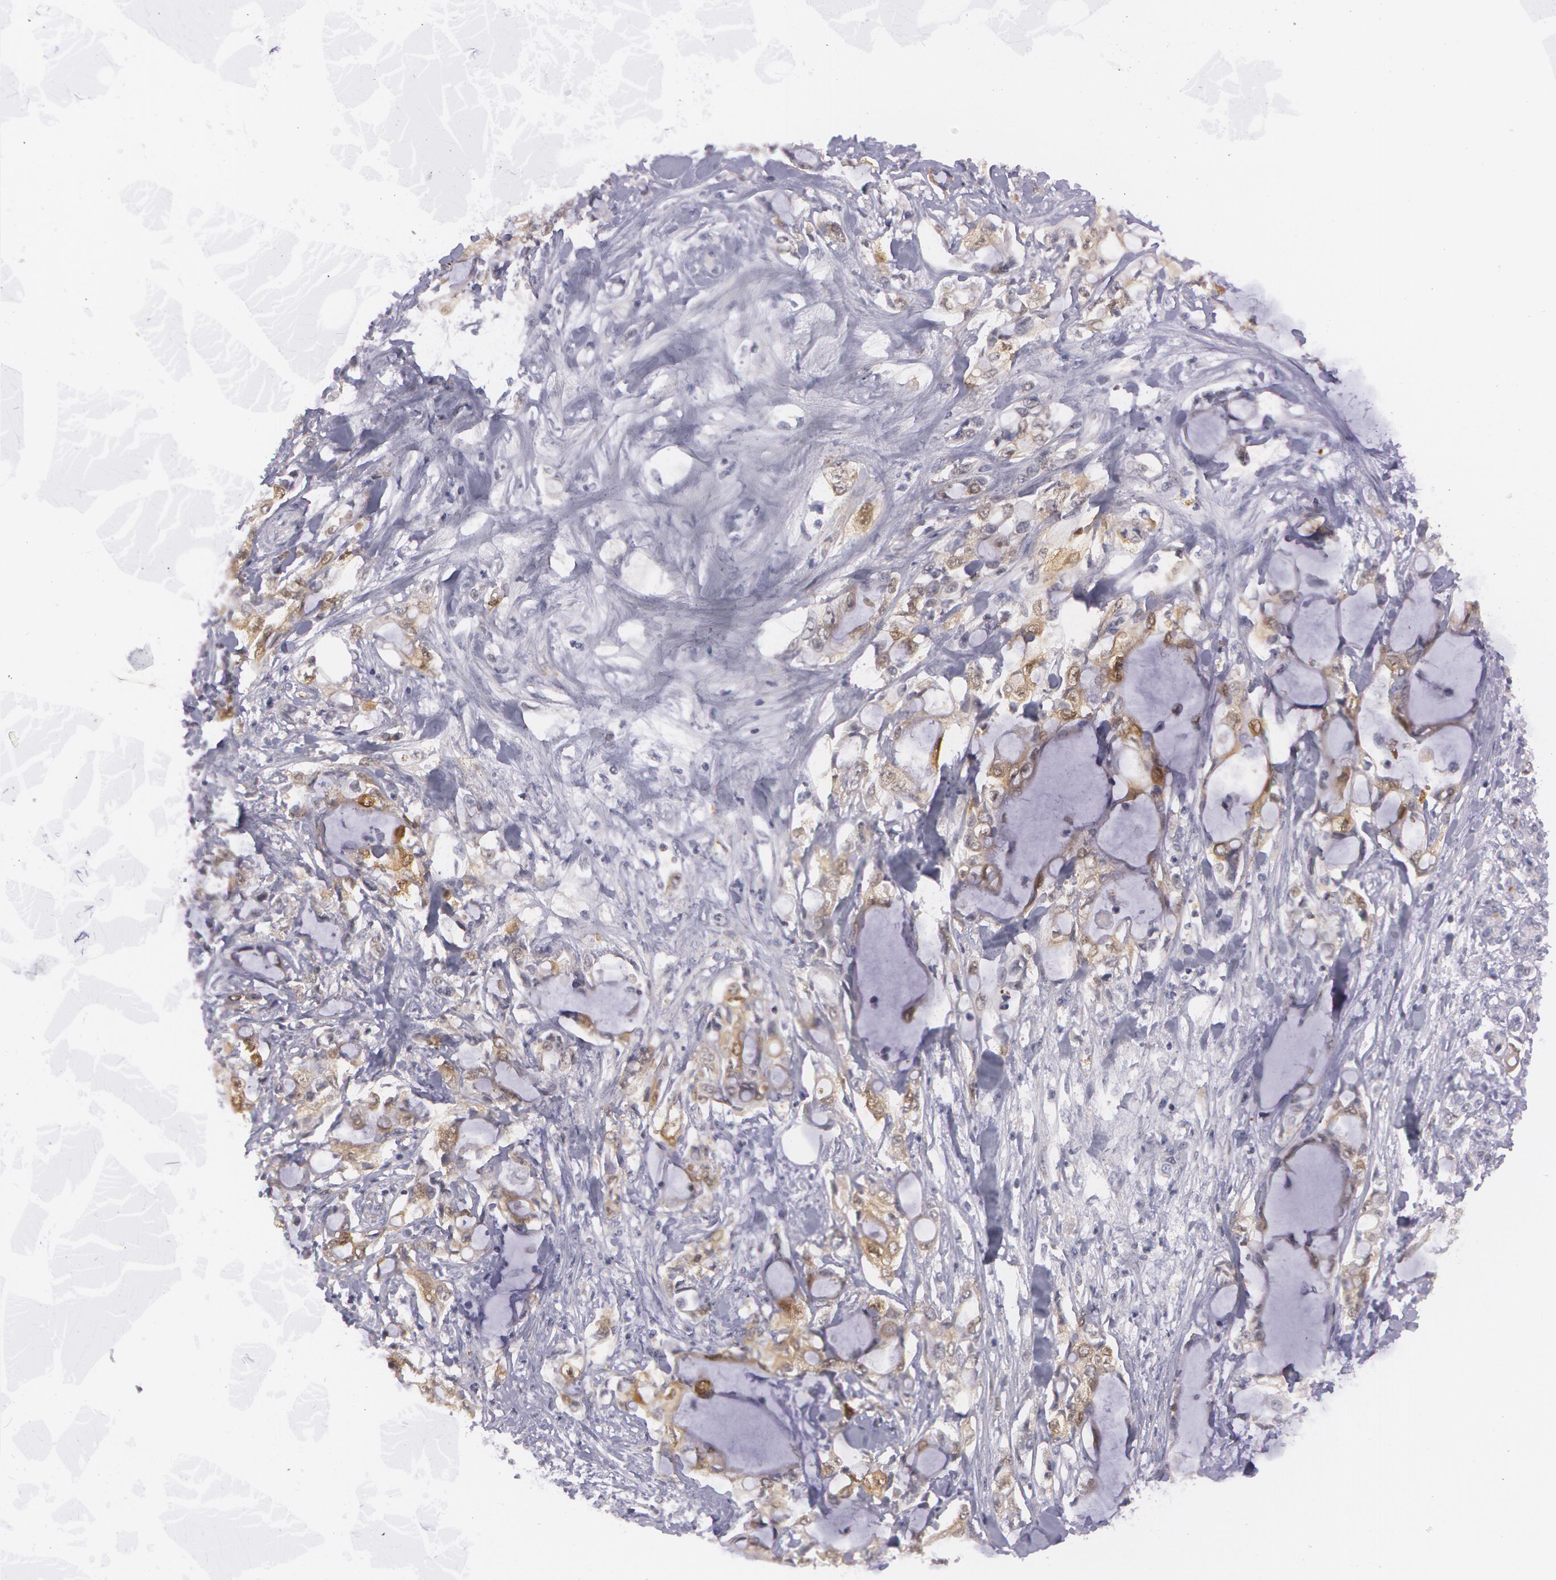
{"staining": {"intensity": "weak", "quantity": "<25%", "location": "cytoplasmic/membranous"}, "tissue": "pancreatic cancer", "cell_type": "Tumor cells", "image_type": "cancer", "snomed": [{"axis": "morphology", "description": "Adenocarcinoma, NOS"}, {"axis": "topography", "description": "Pancreas"}], "caption": "This is an immunohistochemistry photomicrograph of pancreatic adenocarcinoma. There is no expression in tumor cells.", "gene": "IL1RN", "patient": {"sex": "female", "age": 70}}